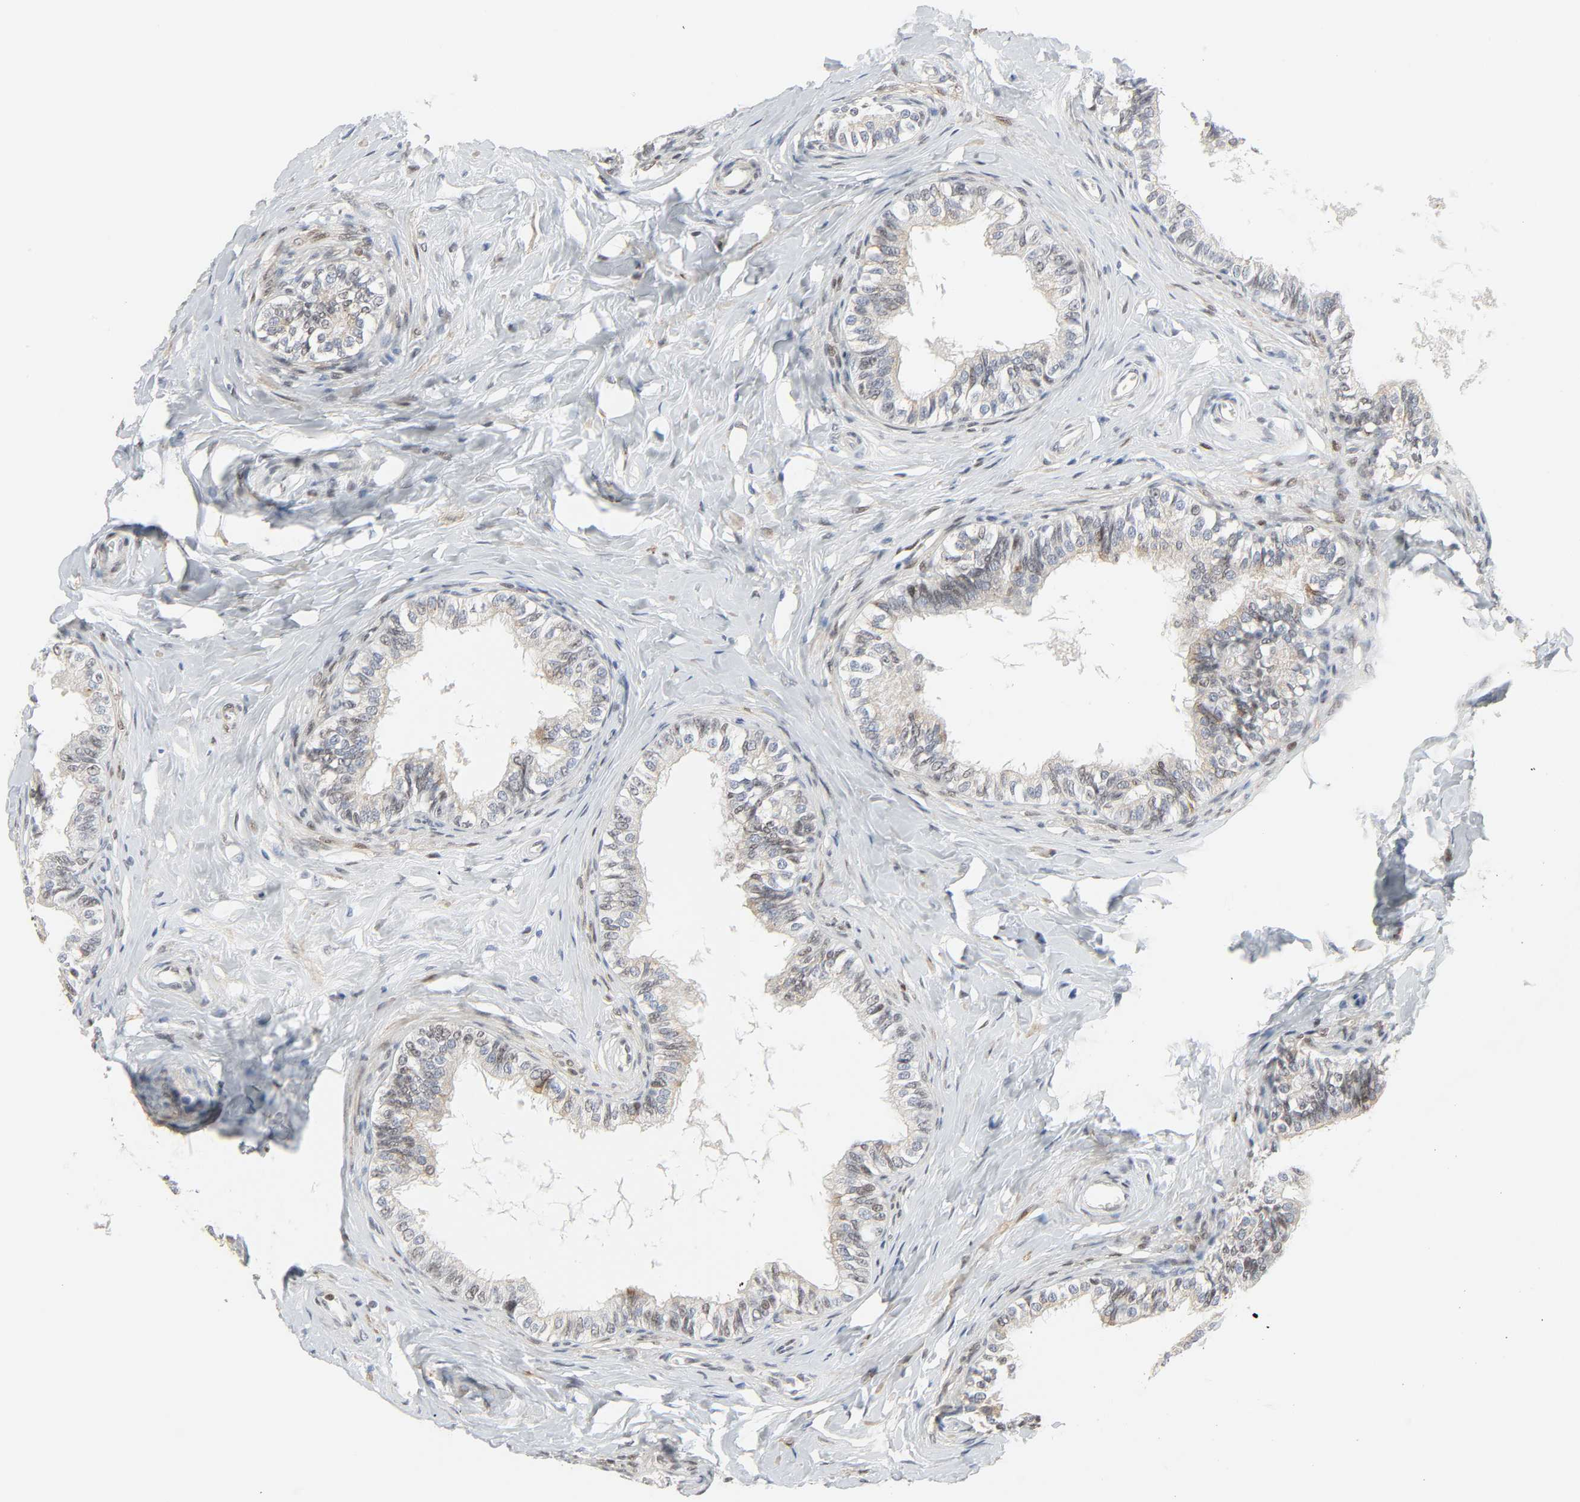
{"staining": {"intensity": "moderate", "quantity": "<25%", "location": "cytoplasmic/membranous,nuclear"}, "tissue": "epididymis", "cell_type": "Glandular cells", "image_type": "normal", "snomed": [{"axis": "morphology", "description": "Normal tissue, NOS"}, {"axis": "topography", "description": "Soft tissue"}, {"axis": "topography", "description": "Epididymis"}], "caption": "High-magnification brightfield microscopy of benign epididymis stained with DAB (3,3'-diaminobenzidine) (brown) and counterstained with hematoxylin (blue). glandular cells exhibit moderate cytoplasmic/membranous,nuclear expression is appreciated in about<25% of cells. (Brightfield microscopy of DAB IHC at high magnification).", "gene": "ZBTB16", "patient": {"sex": "male", "age": 26}}